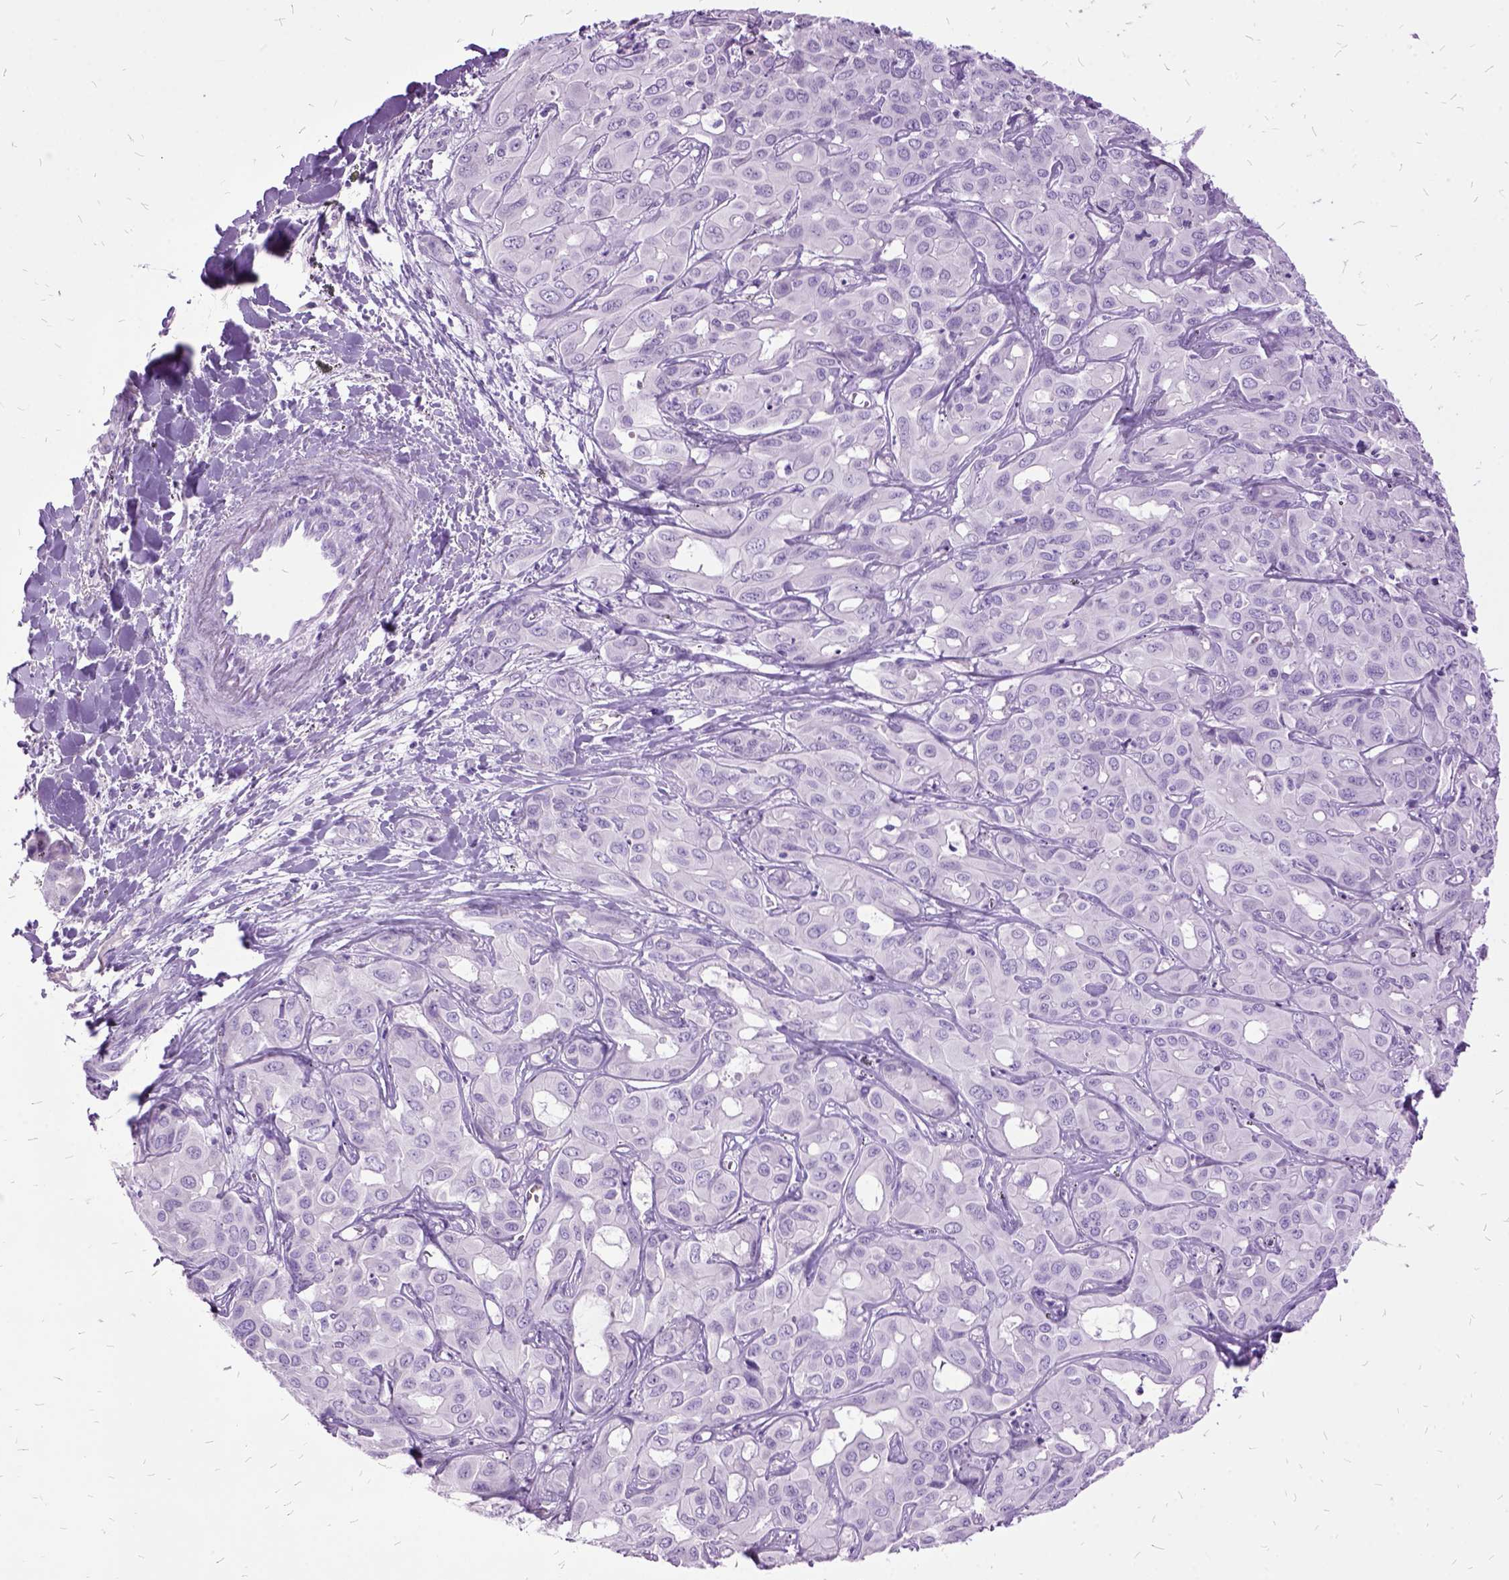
{"staining": {"intensity": "negative", "quantity": "none", "location": "none"}, "tissue": "liver cancer", "cell_type": "Tumor cells", "image_type": "cancer", "snomed": [{"axis": "morphology", "description": "Cholangiocarcinoma"}, {"axis": "topography", "description": "Liver"}], "caption": "Tumor cells are negative for protein expression in human cholangiocarcinoma (liver). Nuclei are stained in blue.", "gene": "MME", "patient": {"sex": "female", "age": 60}}